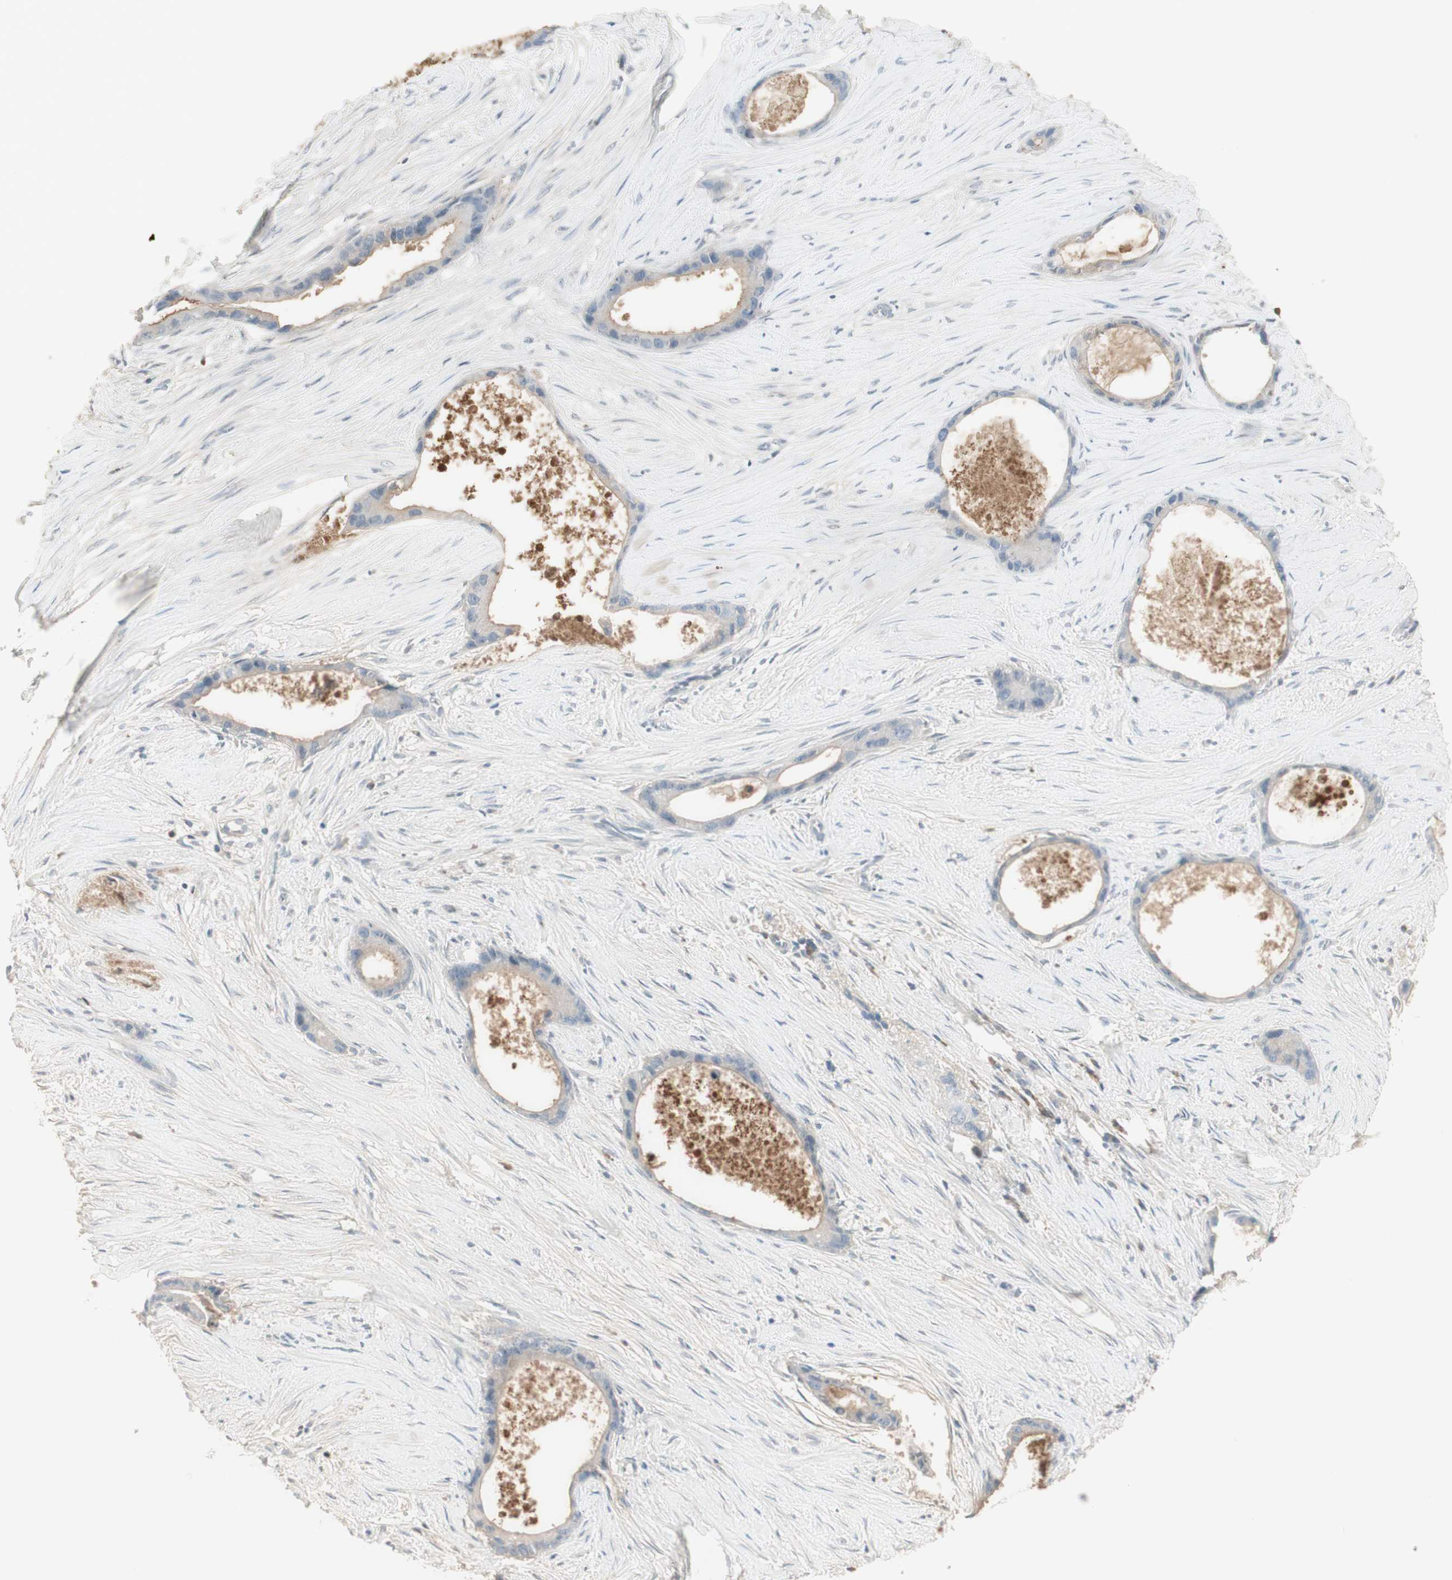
{"staining": {"intensity": "negative", "quantity": "none", "location": "none"}, "tissue": "liver cancer", "cell_type": "Tumor cells", "image_type": "cancer", "snomed": [{"axis": "morphology", "description": "Cholangiocarcinoma"}, {"axis": "topography", "description": "Liver"}], "caption": "A high-resolution histopathology image shows immunohistochemistry staining of liver cancer, which exhibits no significant positivity in tumor cells.", "gene": "IFNG", "patient": {"sex": "female", "age": 55}}